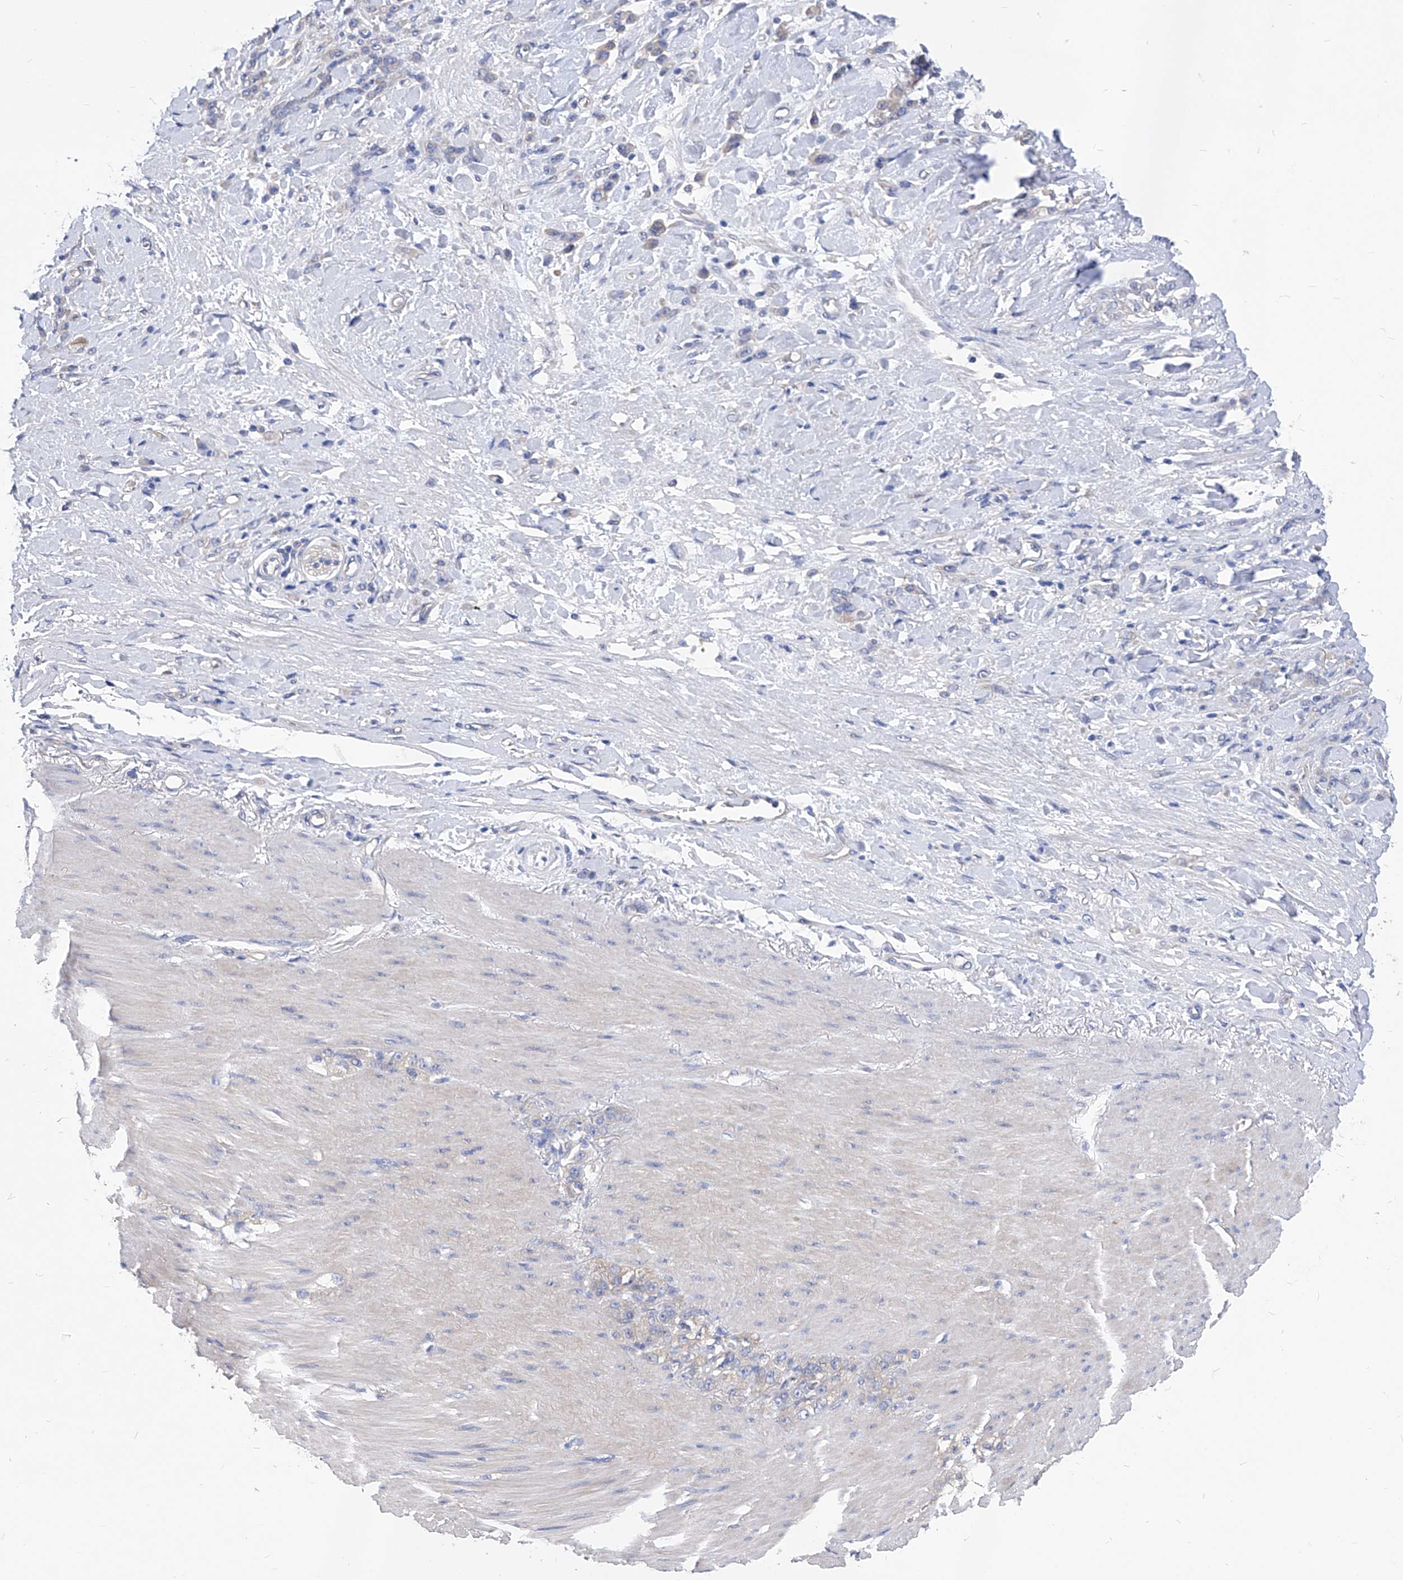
{"staining": {"intensity": "negative", "quantity": "none", "location": "none"}, "tissue": "stomach cancer", "cell_type": "Tumor cells", "image_type": "cancer", "snomed": [{"axis": "morphology", "description": "Normal tissue, NOS"}, {"axis": "morphology", "description": "Adenocarcinoma, NOS"}, {"axis": "topography", "description": "Stomach"}], "caption": "Immunohistochemical staining of human adenocarcinoma (stomach) reveals no significant expression in tumor cells.", "gene": "XPNPEP1", "patient": {"sex": "male", "age": 82}}